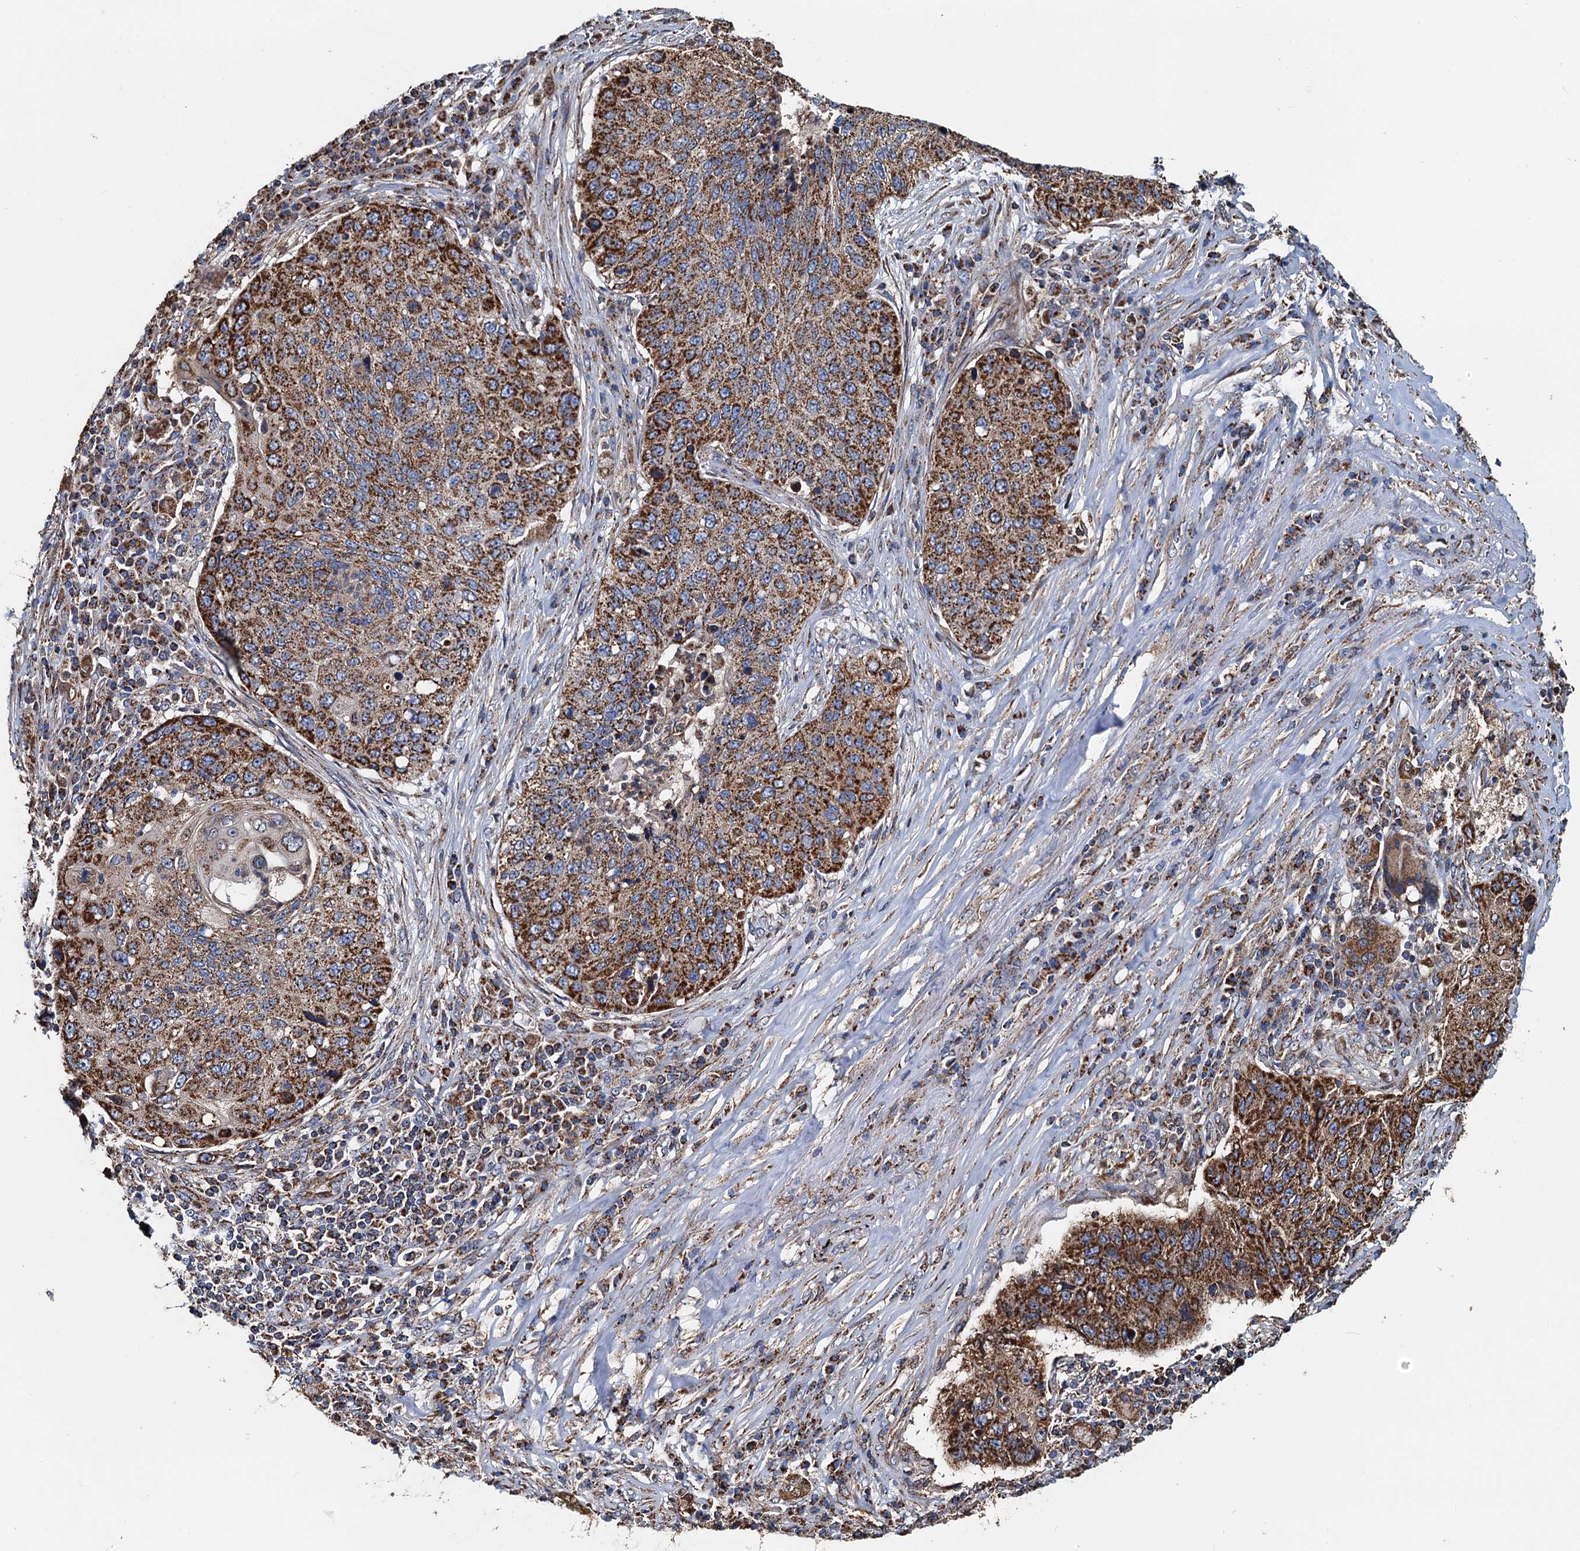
{"staining": {"intensity": "strong", "quantity": ">75%", "location": "cytoplasmic/membranous"}, "tissue": "lung cancer", "cell_type": "Tumor cells", "image_type": "cancer", "snomed": [{"axis": "morphology", "description": "Squamous cell carcinoma, NOS"}, {"axis": "topography", "description": "Lung"}], "caption": "A brown stain labels strong cytoplasmic/membranous expression of a protein in lung cancer (squamous cell carcinoma) tumor cells. The protein of interest is stained brown, and the nuclei are stained in blue (DAB IHC with brightfield microscopy, high magnification).", "gene": "AAGAB", "patient": {"sex": "female", "age": 63}}